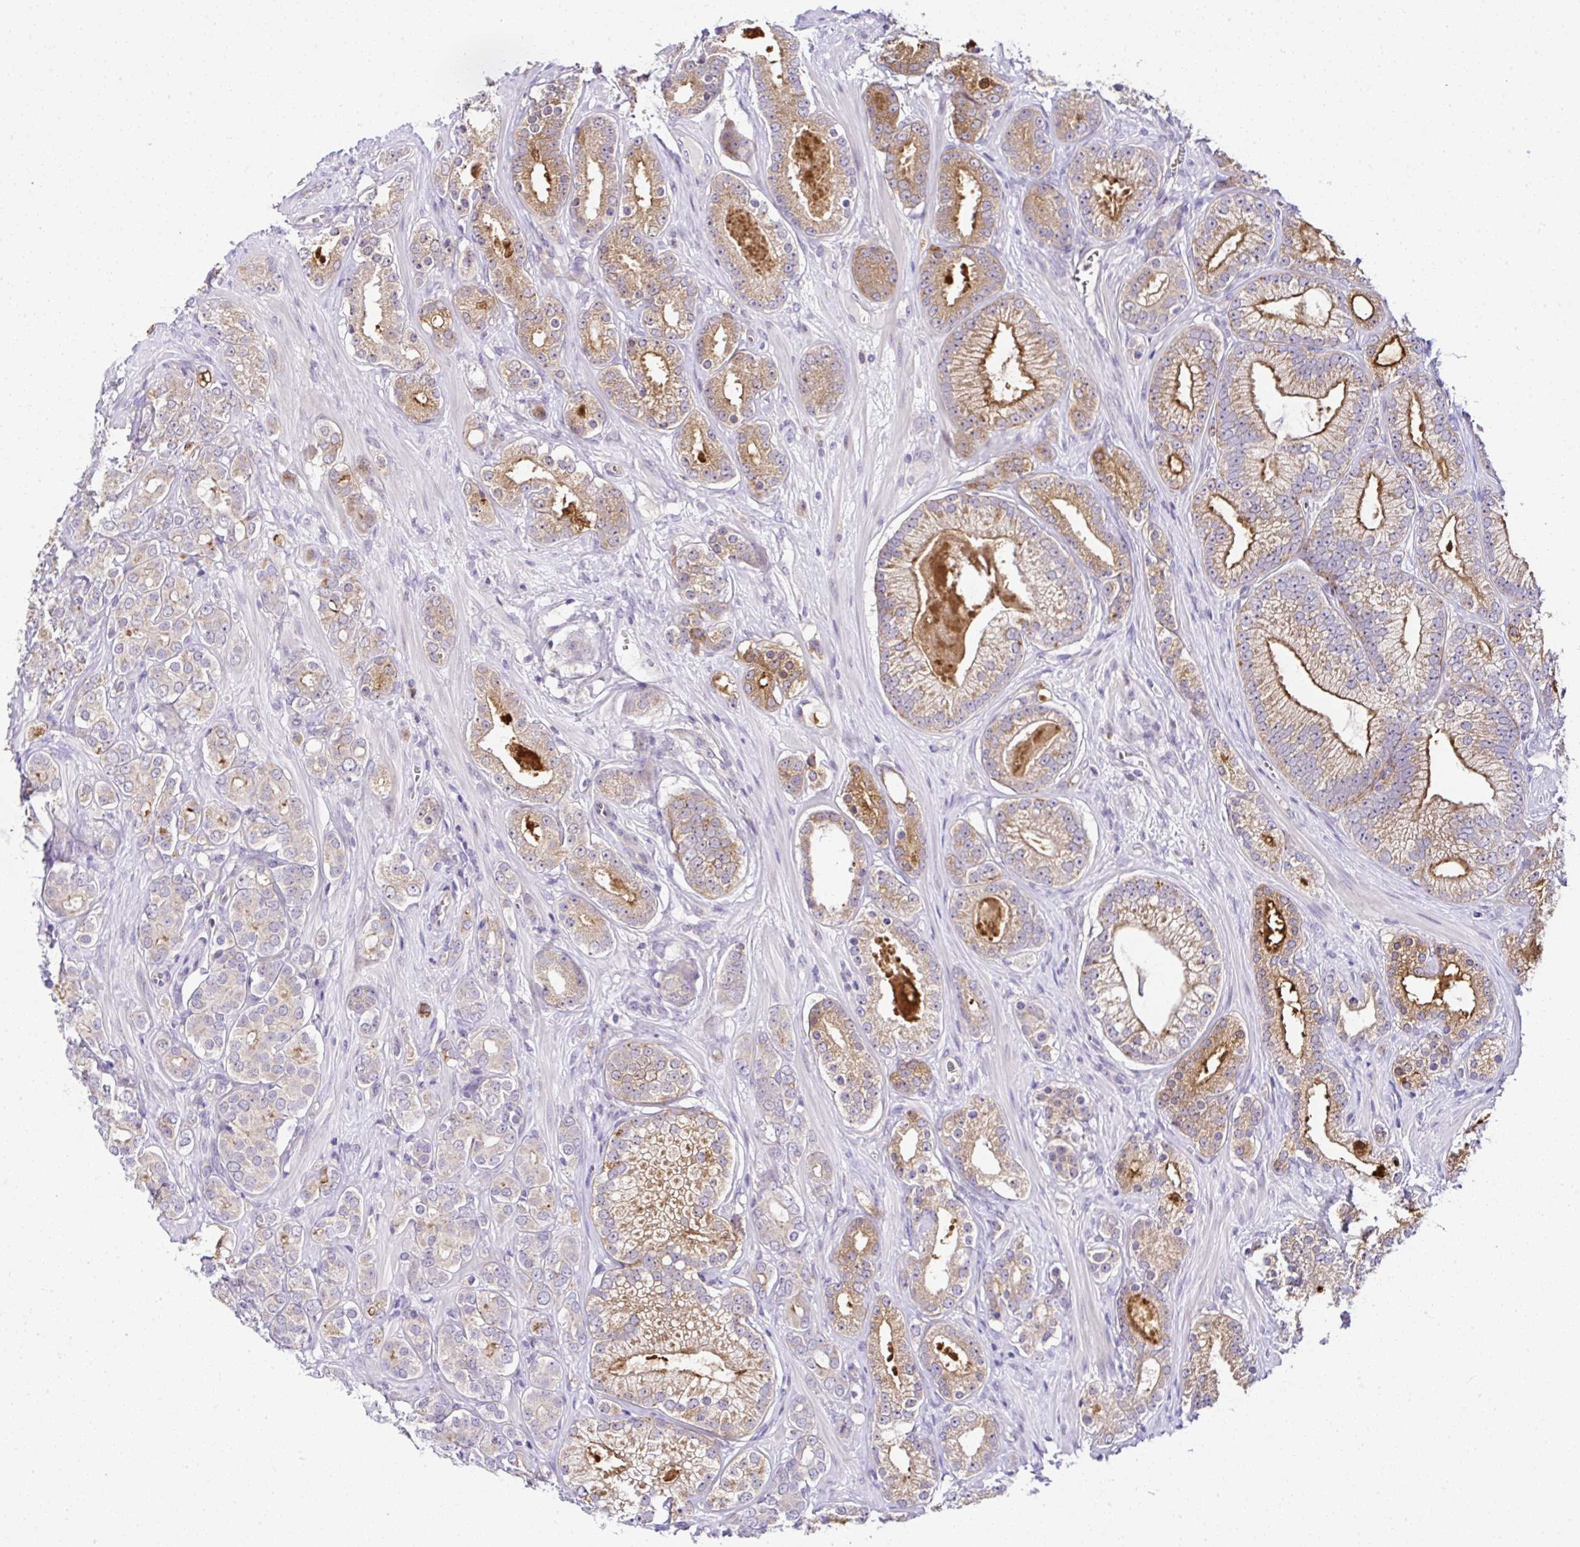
{"staining": {"intensity": "moderate", "quantity": ">75%", "location": "cytoplasmic/membranous"}, "tissue": "prostate cancer", "cell_type": "Tumor cells", "image_type": "cancer", "snomed": [{"axis": "morphology", "description": "Adenocarcinoma, High grade"}, {"axis": "topography", "description": "Prostate"}], "caption": "The micrograph exhibits staining of high-grade adenocarcinoma (prostate), revealing moderate cytoplasmic/membranous protein positivity (brown color) within tumor cells.", "gene": "DEPDC5", "patient": {"sex": "male", "age": 66}}